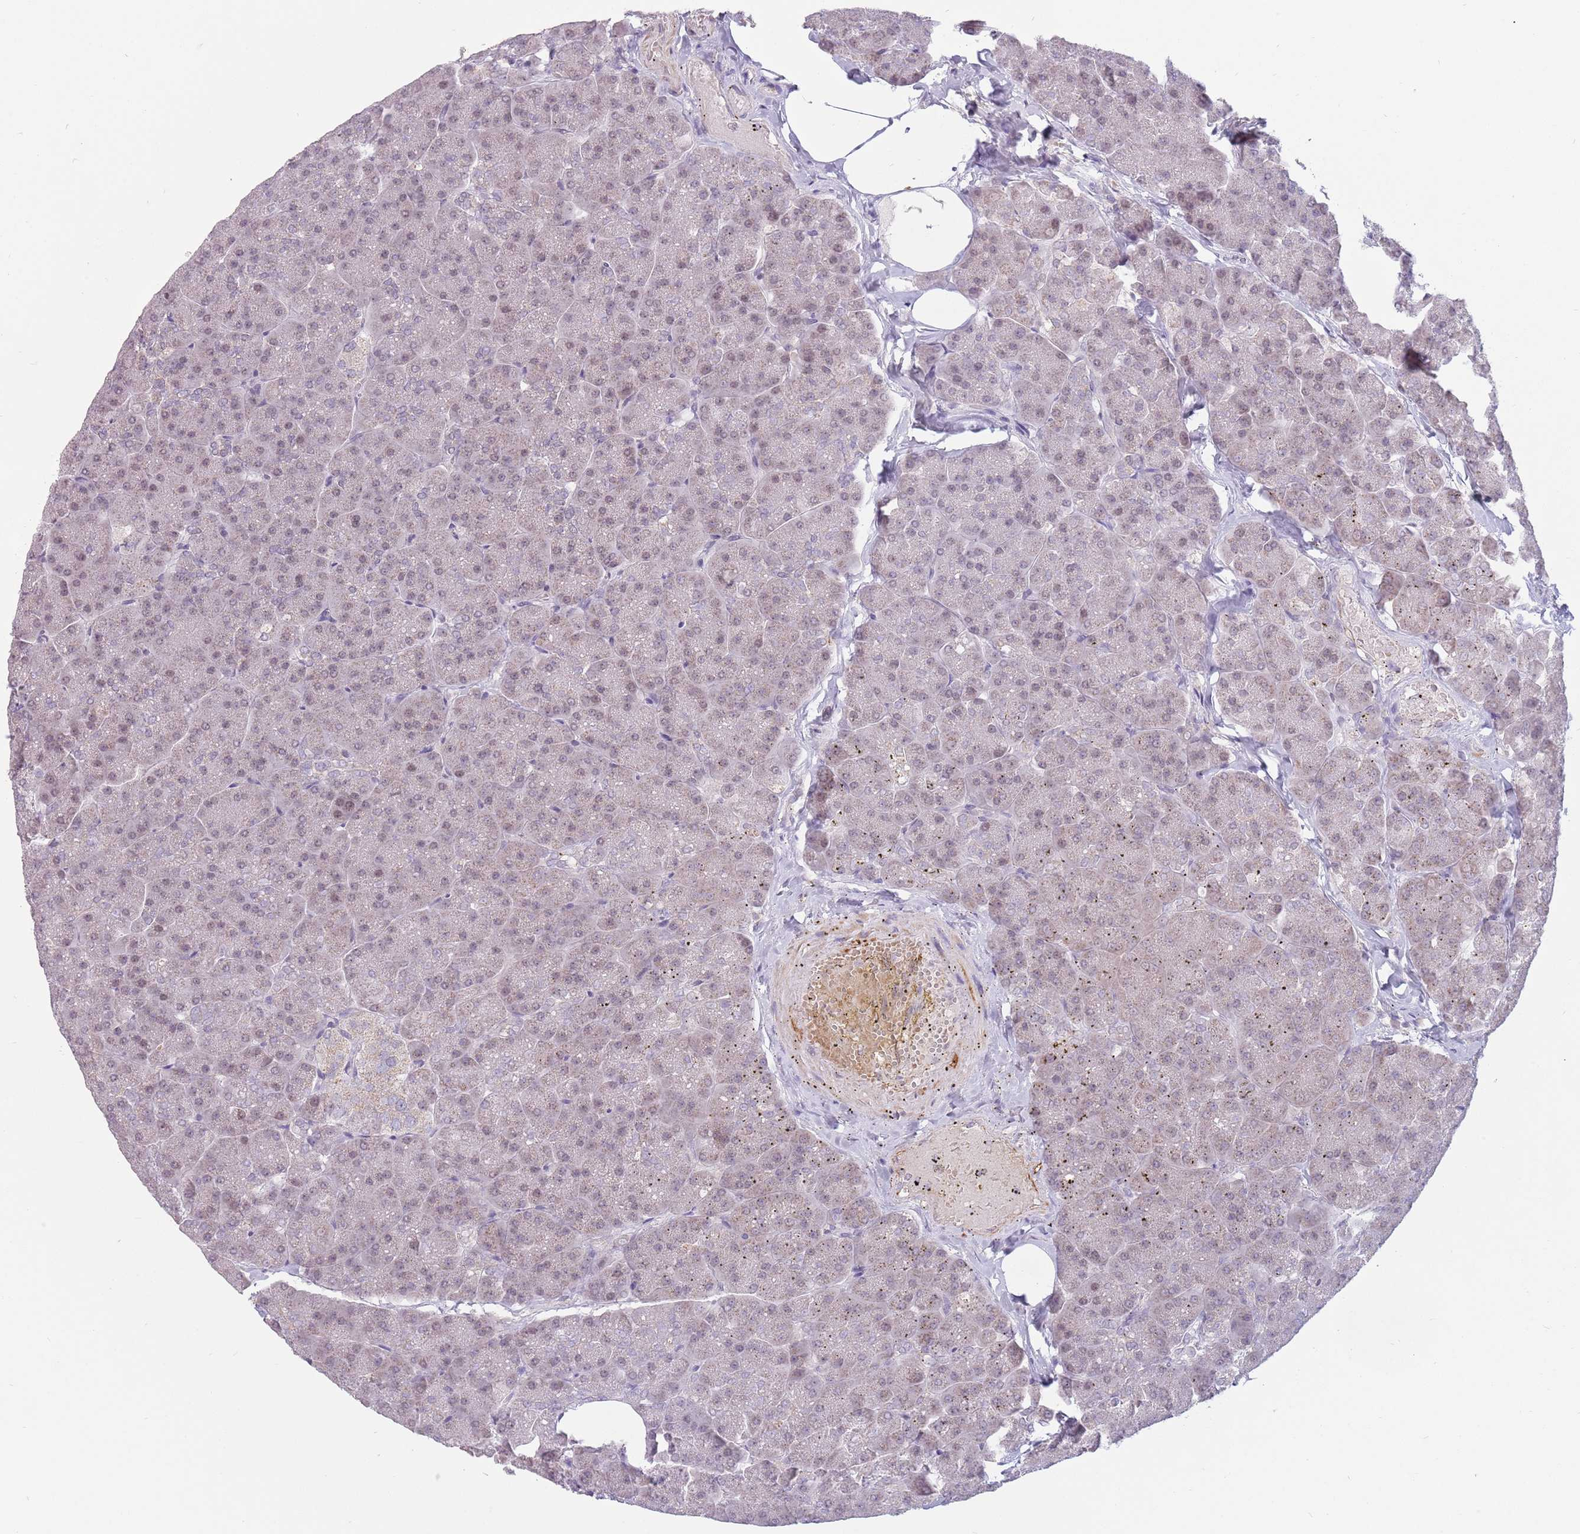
{"staining": {"intensity": "weak", "quantity": "25%-75%", "location": "nuclear"}, "tissue": "pancreas", "cell_type": "Exocrine glandular cells", "image_type": "normal", "snomed": [{"axis": "morphology", "description": "Normal tissue, NOS"}, {"axis": "topography", "description": "Pancreas"}, {"axis": "topography", "description": "Peripheral nerve tissue"}], "caption": "Immunohistochemical staining of normal human pancreas displays weak nuclear protein staining in about 25%-75% of exocrine glandular cells.", "gene": "ZNF574", "patient": {"sex": "male", "age": 54}}